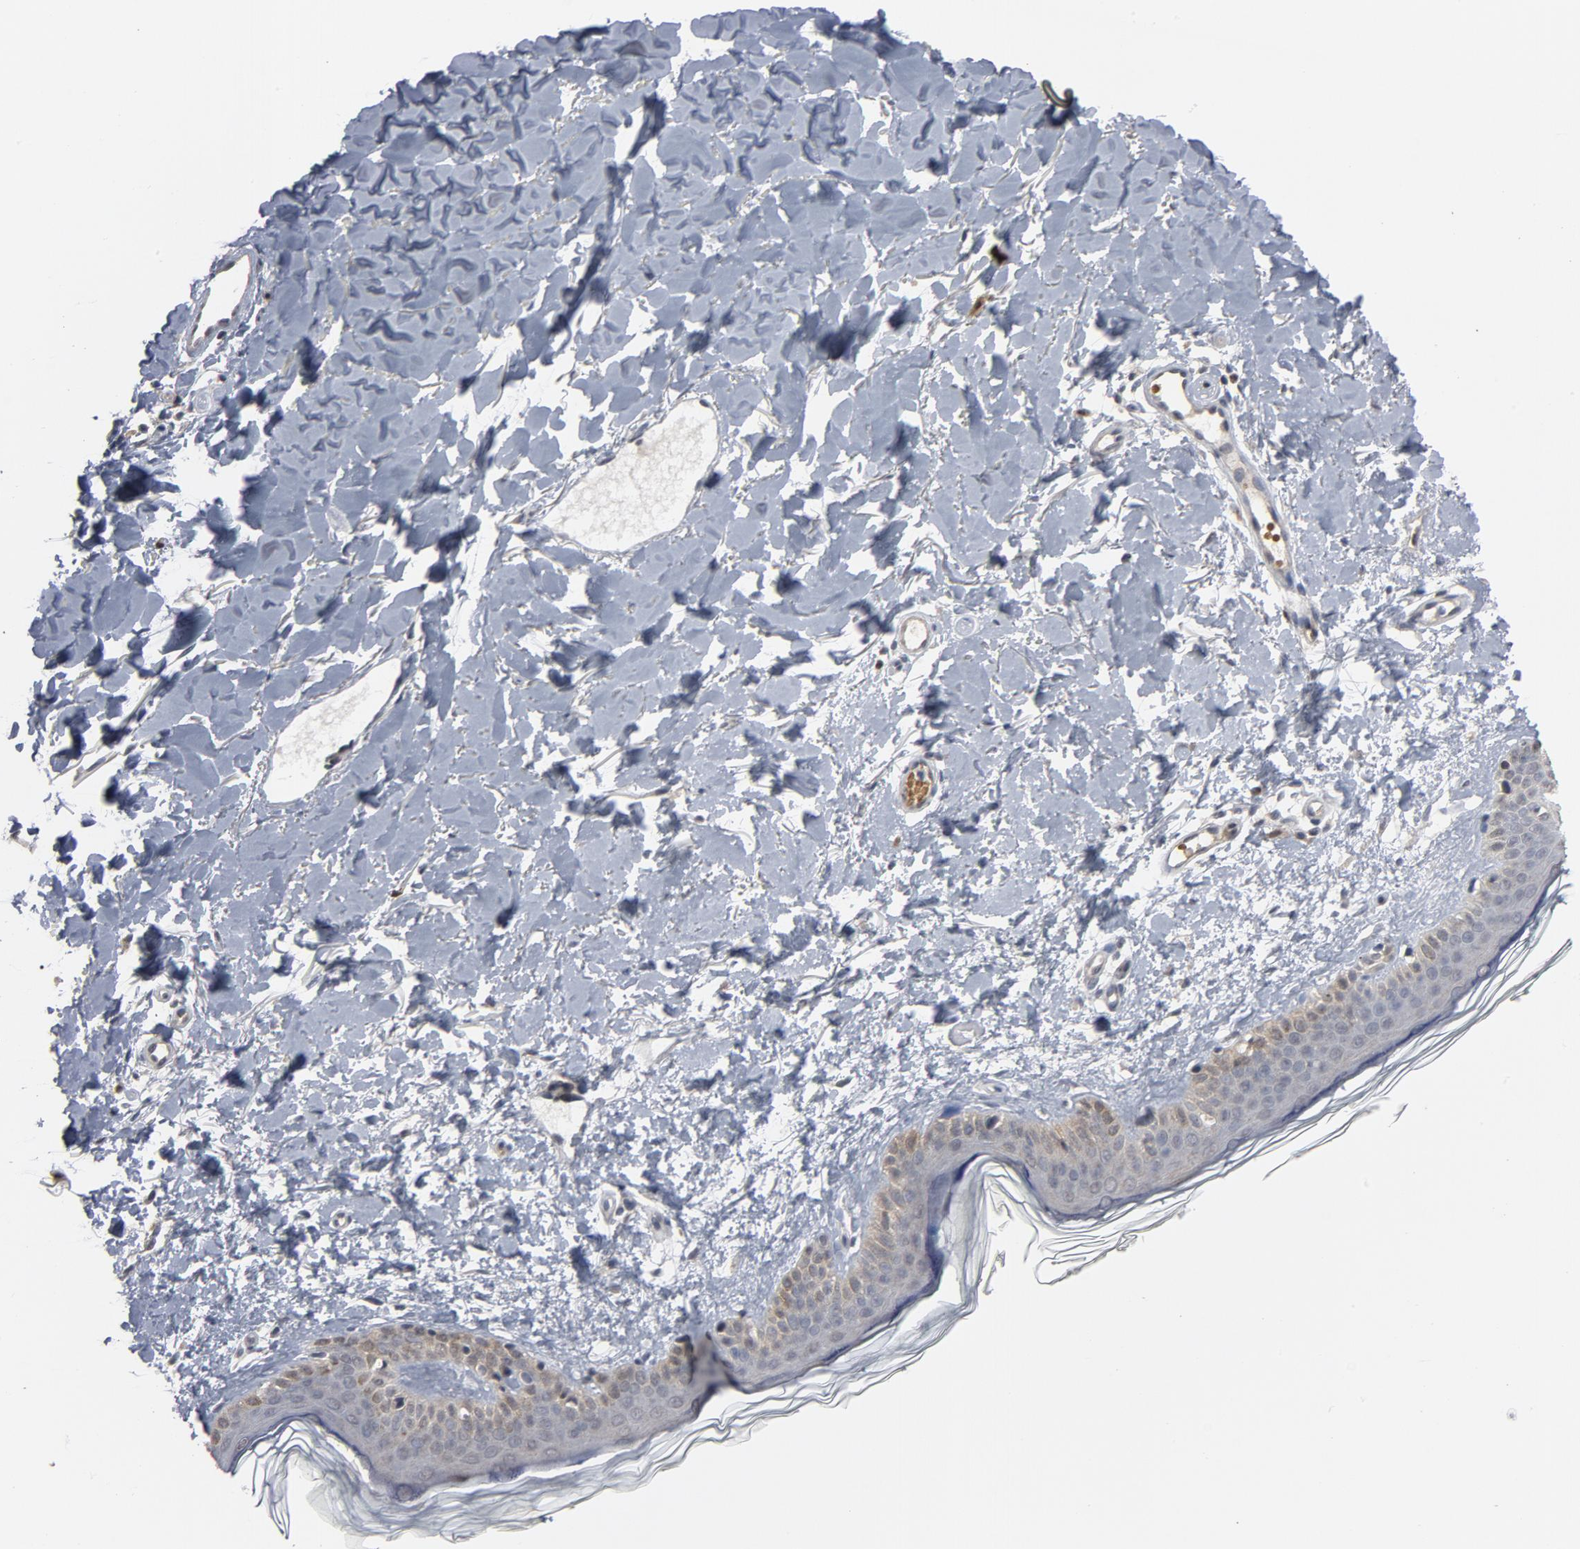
{"staining": {"intensity": "negative", "quantity": "none", "location": "none"}, "tissue": "skin", "cell_type": "Fibroblasts", "image_type": "normal", "snomed": [{"axis": "morphology", "description": "Normal tissue, NOS"}, {"axis": "topography", "description": "Skin"}], "caption": "The IHC image has no significant staining in fibroblasts of skin. (DAB (3,3'-diaminobenzidine) IHC, high magnification).", "gene": "PRDX1", "patient": {"sex": "female", "age": 56}}